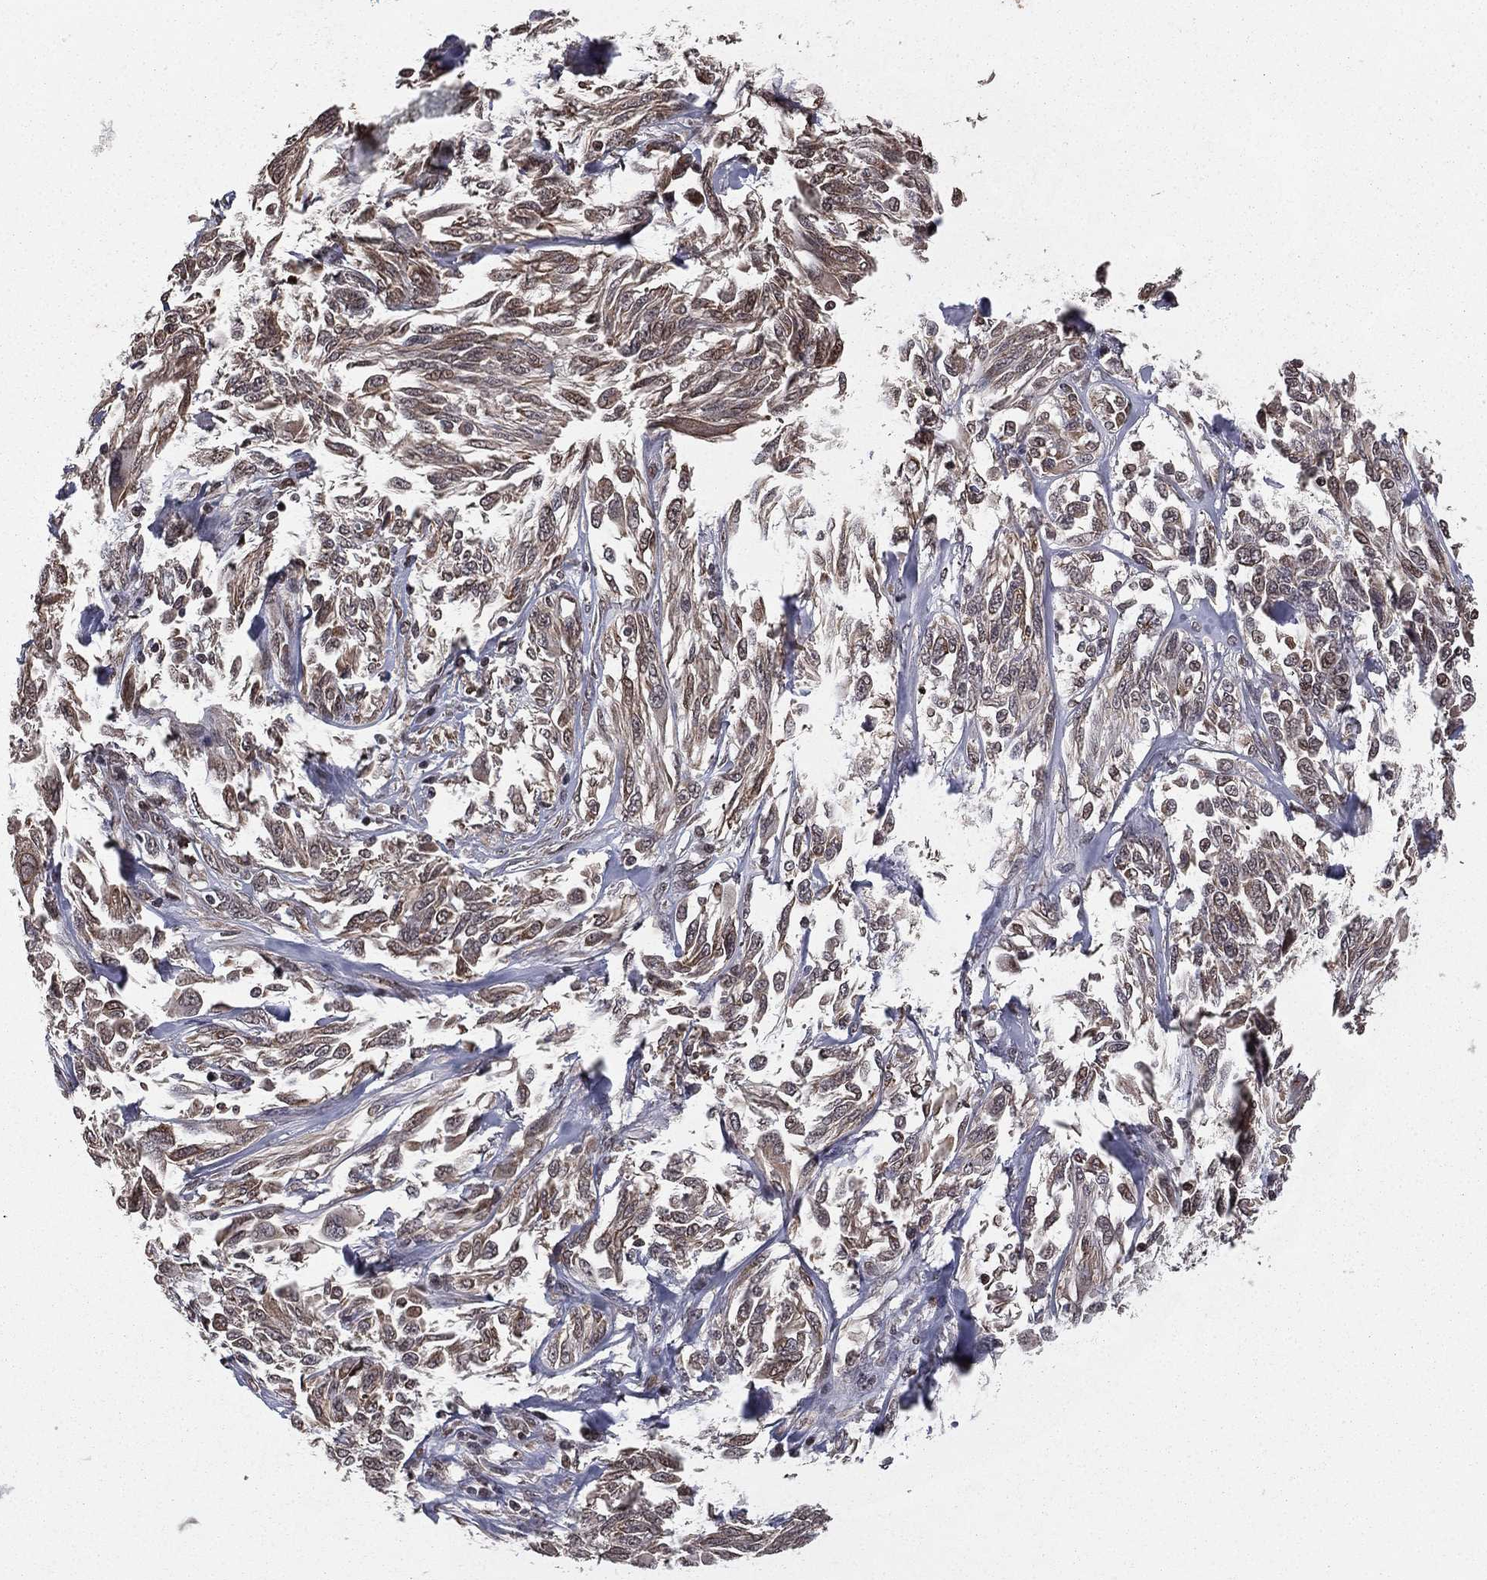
{"staining": {"intensity": "weak", "quantity": "25%-75%", "location": "cytoplasmic/membranous"}, "tissue": "melanoma", "cell_type": "Tumor cells", "image_type": "cancer", "snomed": [{"axis": "morphology", "description": "Malignant melanoma, NOS"}, {"axis": "topography", "description": "Skin"}], "caption": "Protein expression analysis of human malignant melanoma reveals weak cytoplasmic/membranous staining in approximately 25%-75% of tumor cells.", "gene": "RARB", "patient": {"sex": "female", "age": 91}}